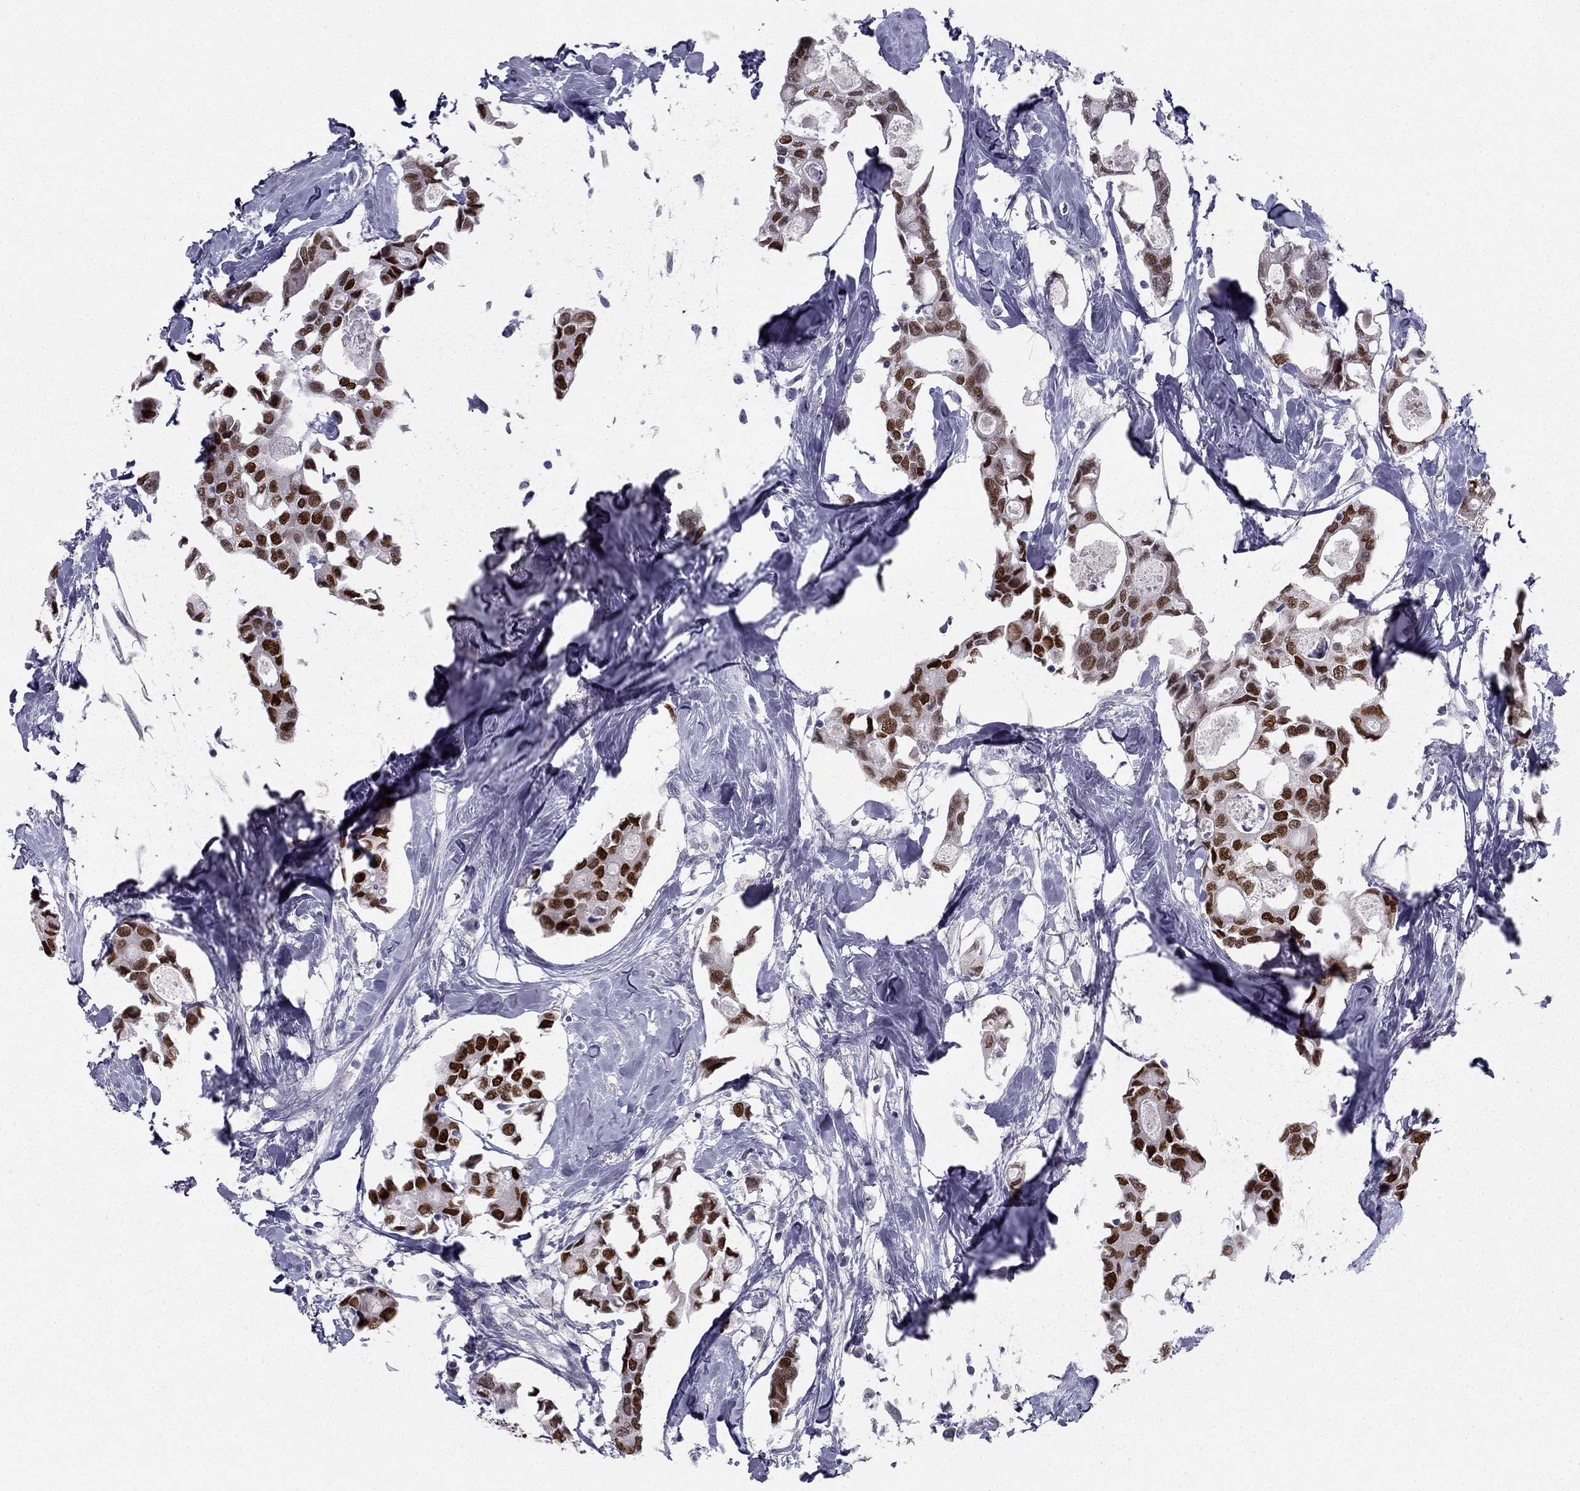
{"staining": {"intensity": "strong", "quantity": ">75%", "location": "nuclear"}, "tissue": "breast cancer", "cell_type": "Tumor cells", "image_type": "cancer", "snomed": [{"axis": "morphology", "description": "Duct carcinoma"}, {"axis": "topography", "description": "Breast"}], "caption": "Immunohistochemical staining of infiltrating ductal carcinoma (breast) exhibits strong nuclear protein positivity in approximately >75% of tumor cells. (IHC, brightfield microscopy, high magnification).", "gene": "TRPS1", "patient": {"sex": "female", "age": 83}}